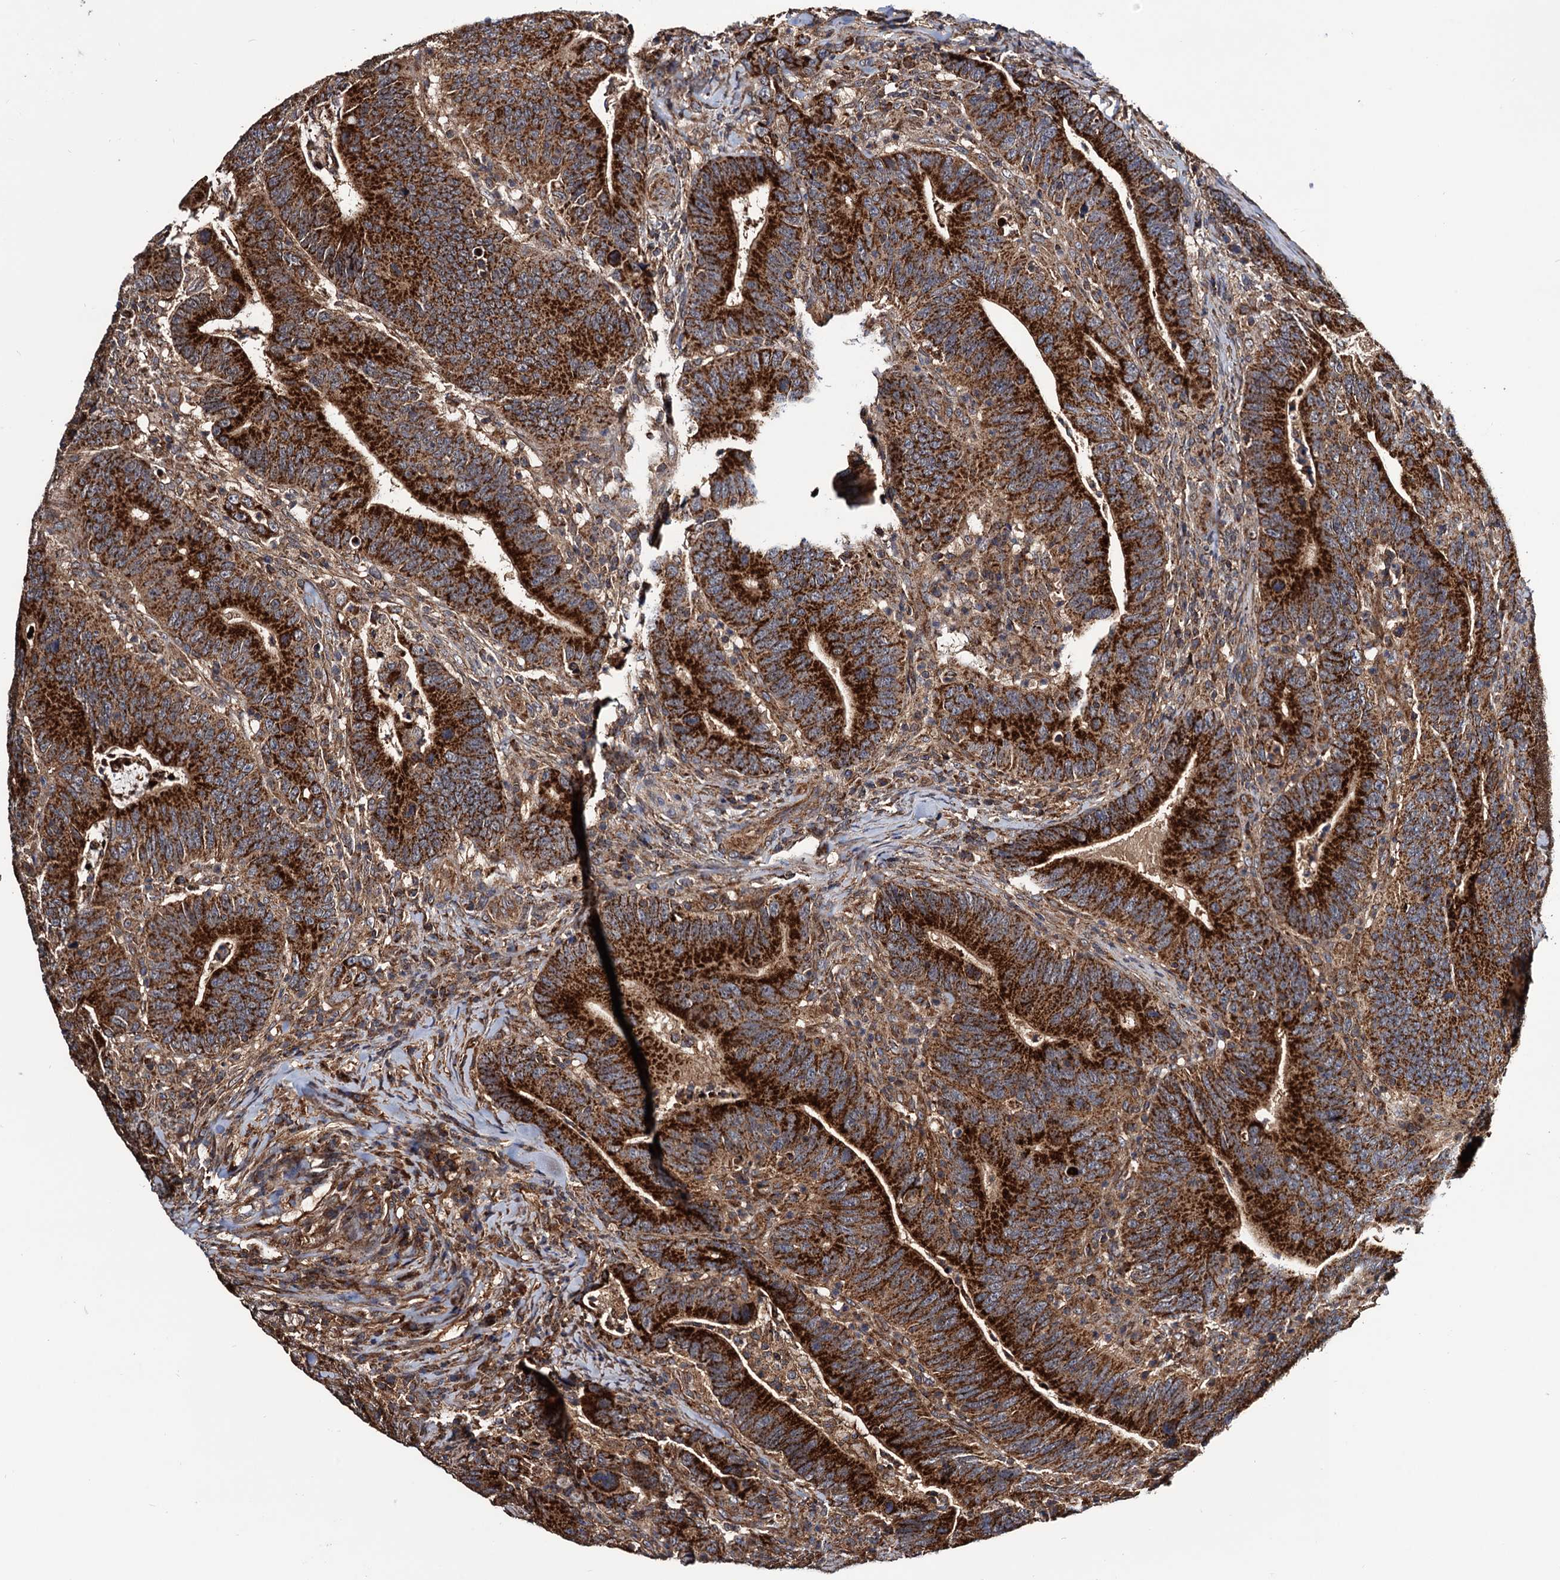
{"staining": {"intensity": "strong", "quantity": ">75%", "location": "cytoplasmic/membranous"}, "tissue": "colorectal cancer", "cell_type": "Tumor cells", "image_type": "cancer", "snomed": [{"axis": "morphology", "description": "Adenocarcinoma, NOS"}, {"axis": "topography", "description": "Colon"}], "caption": "Immunohistochemical staining of human colorectal cancer (adenocarcinoma) displays high levels of strong cytoplasmic/membranous protein staining in approximately >75% of tumor cells.", "gene": "MRPL42", "patient": {"sex": "female", "age": 66}}